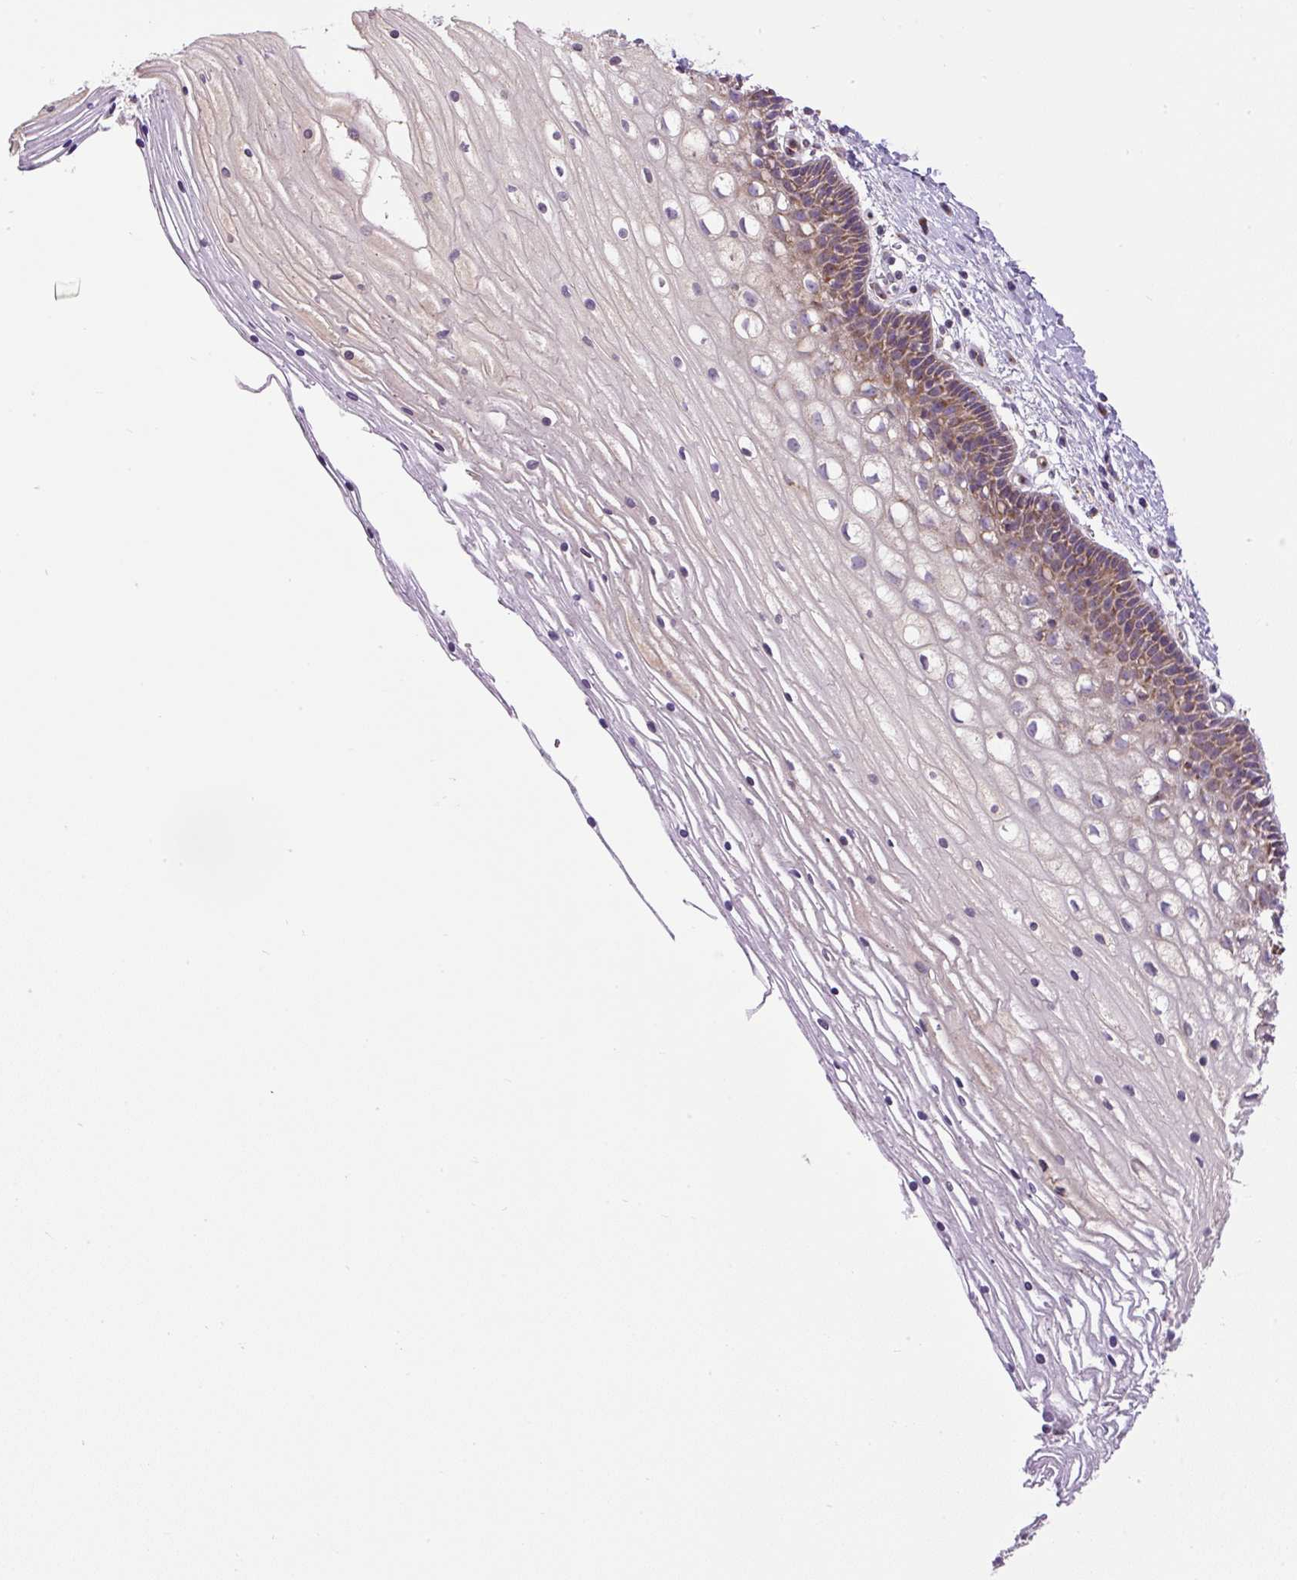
{"staining": {"intensity": "moderate", "quantity": "25%-75%", "location": "cytoplasmic/membranous"}, "tissue": "cervix", "cell_type": "Squamous epithelial cells", "image_type": "normal", "snomed": [{"axis": "morphology", "description": "Normal tissue, NOS"}, {"axis": "topography", "description": "Cervix"}], "caption": "Squamous epithelial cells demonstrate medium levels of moderate cytoplasmic/membranous positivity in about 25%-75% of cells in unremarkable human cervix. The protein of interest is shown in brown color, while the nuclei are stained blue.", "gene": "ZNF547", "patient": {"sex": "female", "age": 36}}